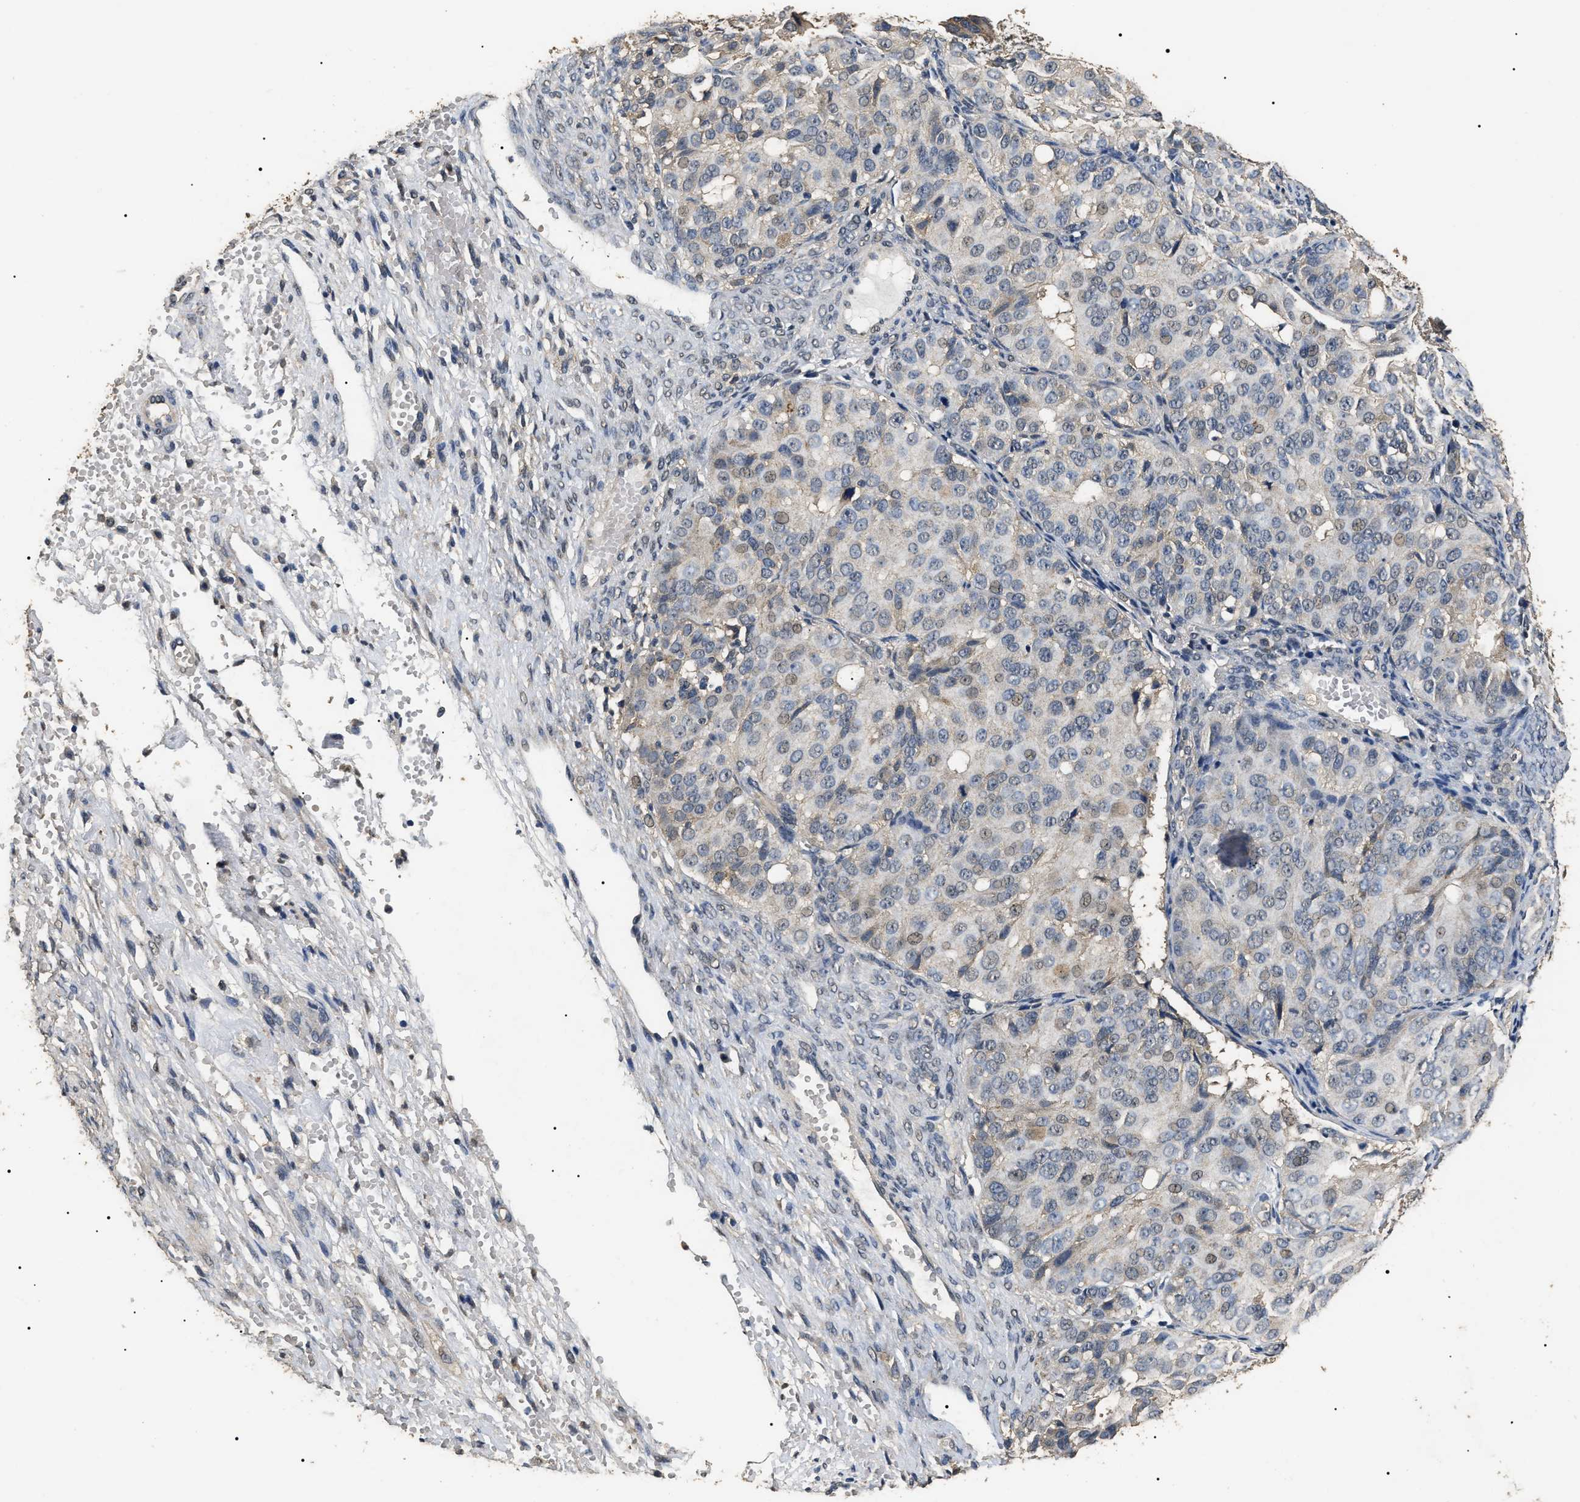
{"staining": {"intensity": "weak", "quantity": "<25%", "location": "nuclear"}, "tissue": "ovarian cancer", "cell_type": "Tumor cells", "image_type": "cancer", "snomed": [{"axis": "morphology", "description": "Carcinoma, endometroid"}, {"axis": "topography", "description": "Ovary"}], "caption": "The immunohistochemistry histopathology image has no significant expression in tumor cells of ovarian cancer (endometroid carcinoma) tissue.", "gene": "PSMD8", "patient": {"sex": "female", "age": 51}}